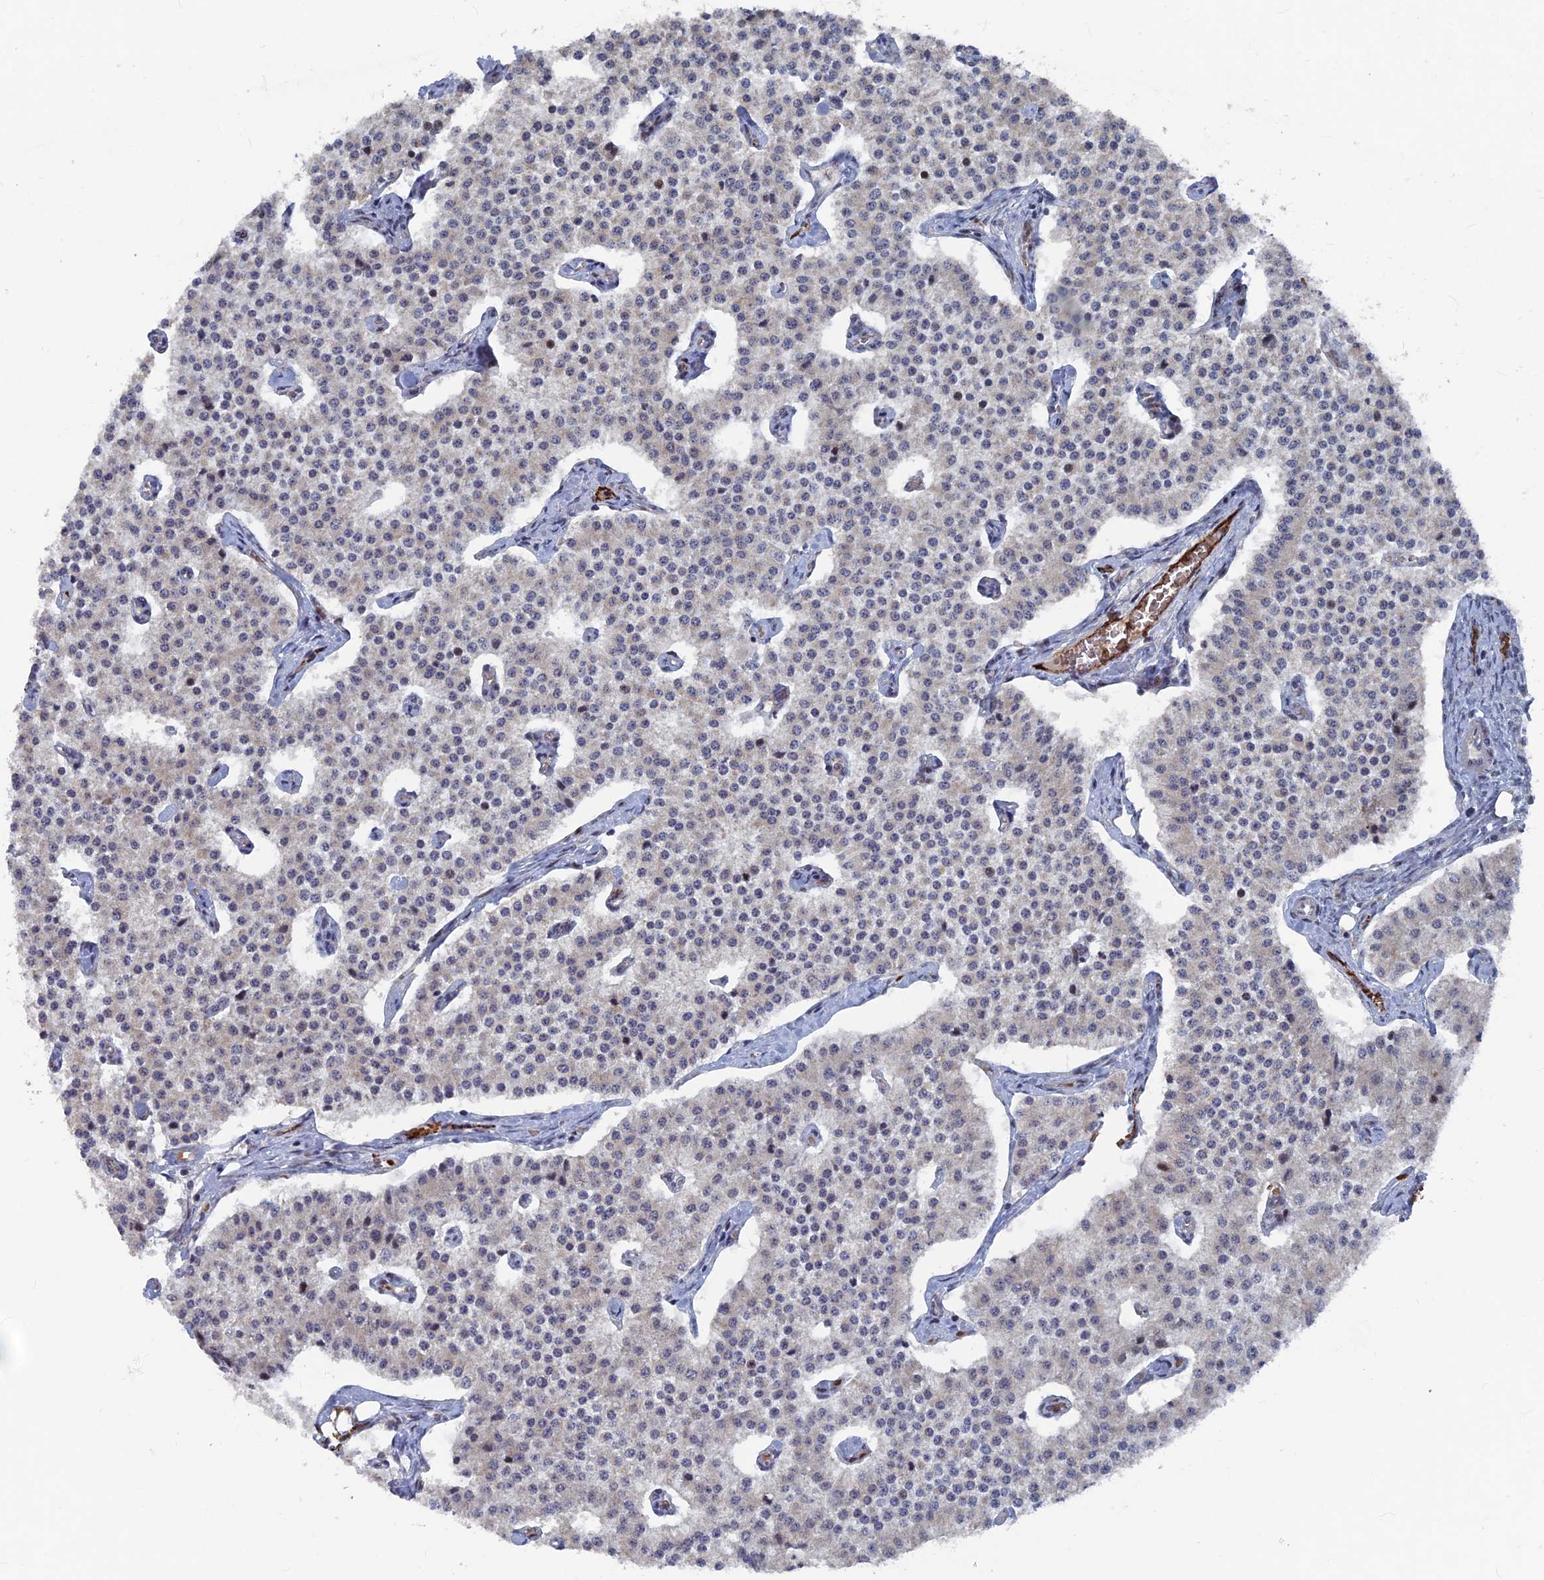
{"staining": {"intensity": "negative", "quantity": "none", "location": "none"}, "tissue": "carcinoid", "cell_type": "Tumor cells", "image_type": "cancer", "snomed": [{"axis": "morphology", "description": "Carcinoid, malignant, NOS"}, {"axis": "topography", "description": "Colon"}], "caption": "Histopathology image shows no protein staining in tumor cells of malignant carcinoid tissue.", "gene": "SH3D21", "patient": {"sex": "female", "age": 52}}